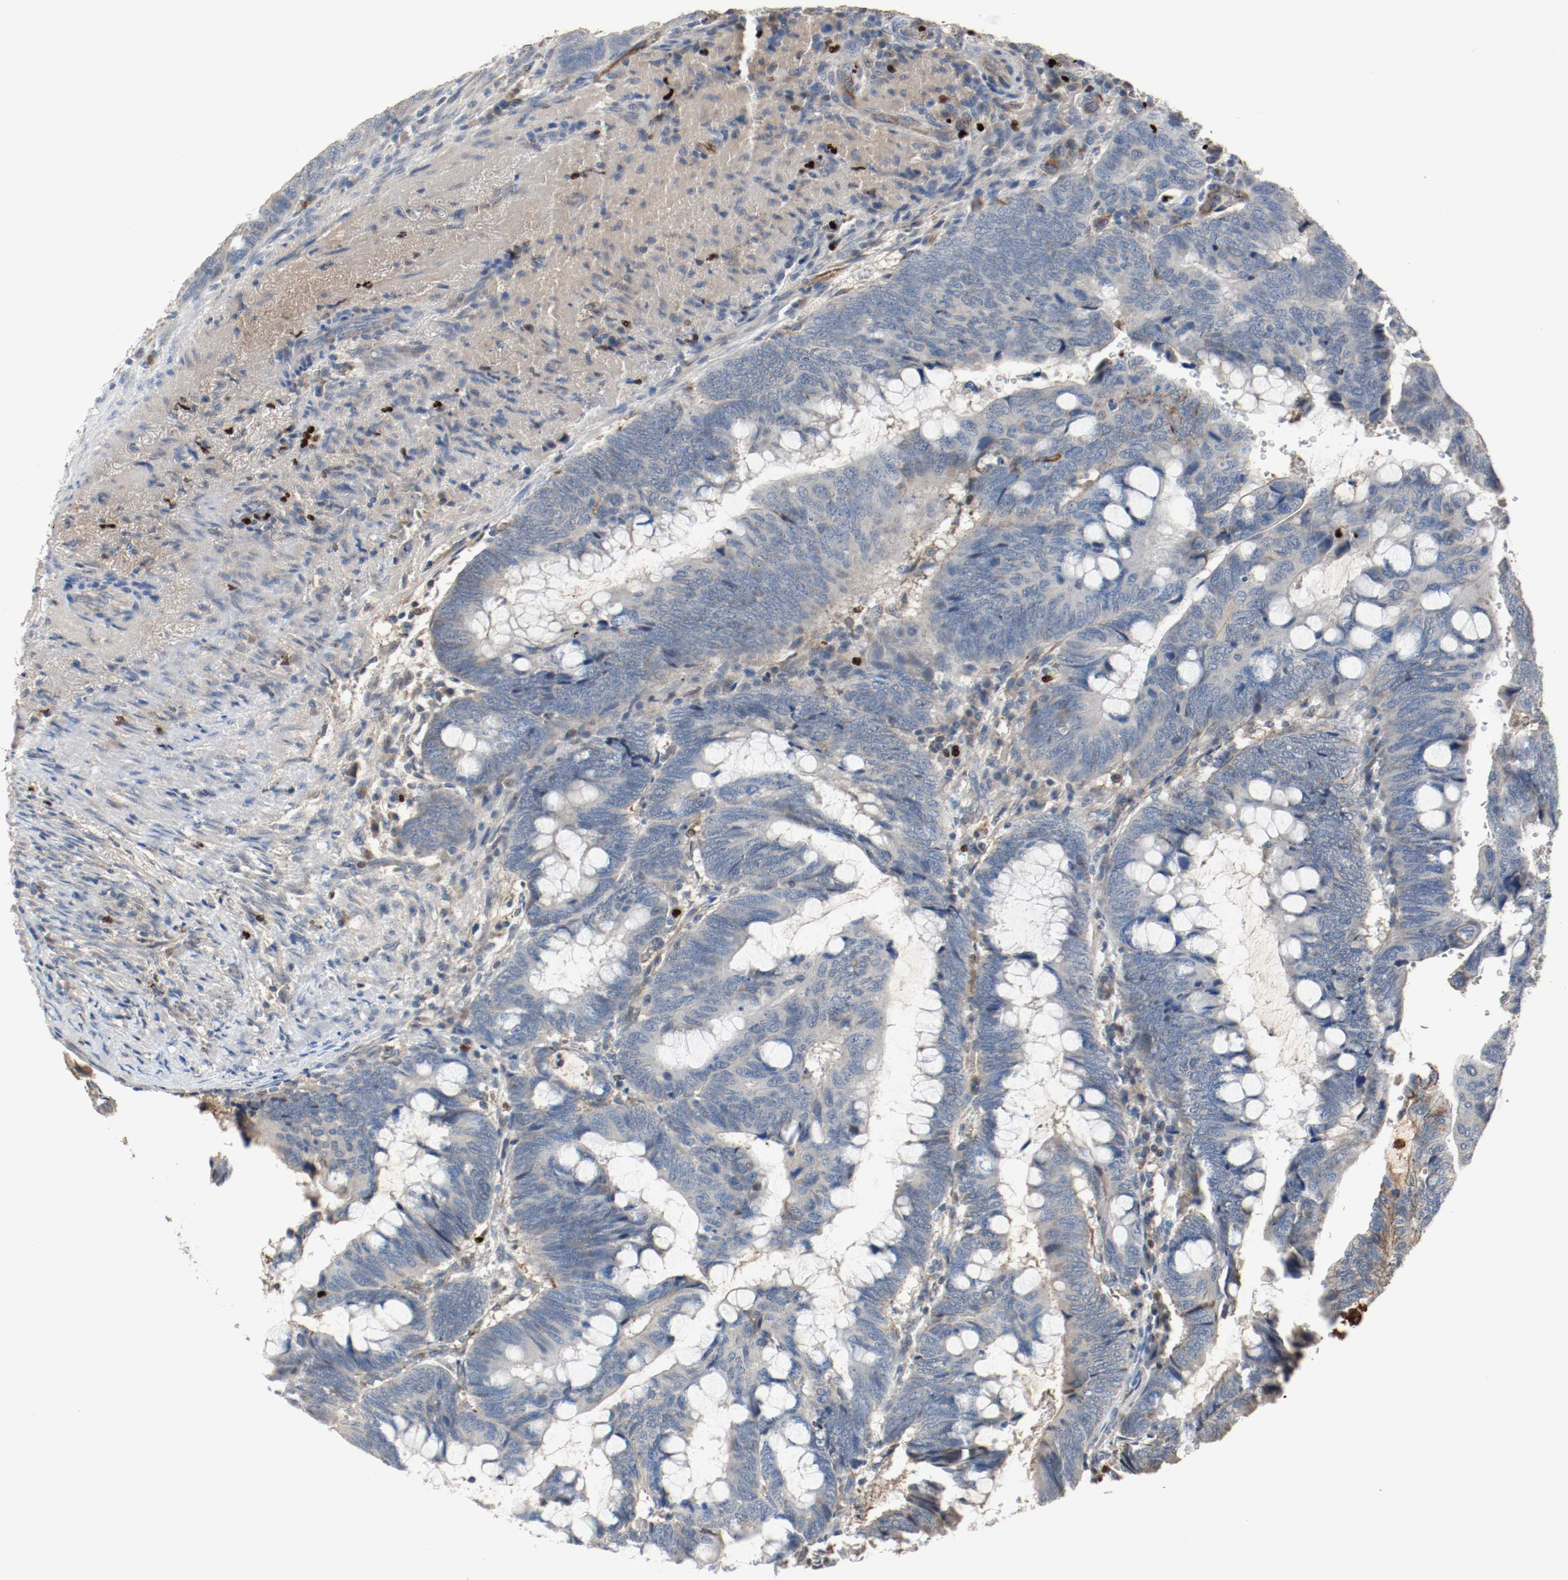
{"staining": {"intensity": "negative", "quantity": "none", "location": "none"}, "tissue": "colorectal cancer", "cell_type": "Tumor cells", "image_type": "cancer", "snomed": [{"axis": "morphology", "description": "Normal tissue, NOS"}, {"axis": "morphology", "description": "Adenocarcinoma, NOS"}, {"axis": "topography", "description": "Rectum"}, {"axis": "topography", "description": "Peripheral nerve tissue"}], "caption": "A micrograph of colorectal adenocarcinoma stained for a protein reveals no brown staining in tumor cells.", "gene": "BLK", "patient": {"sex": "male", "age": 92}}